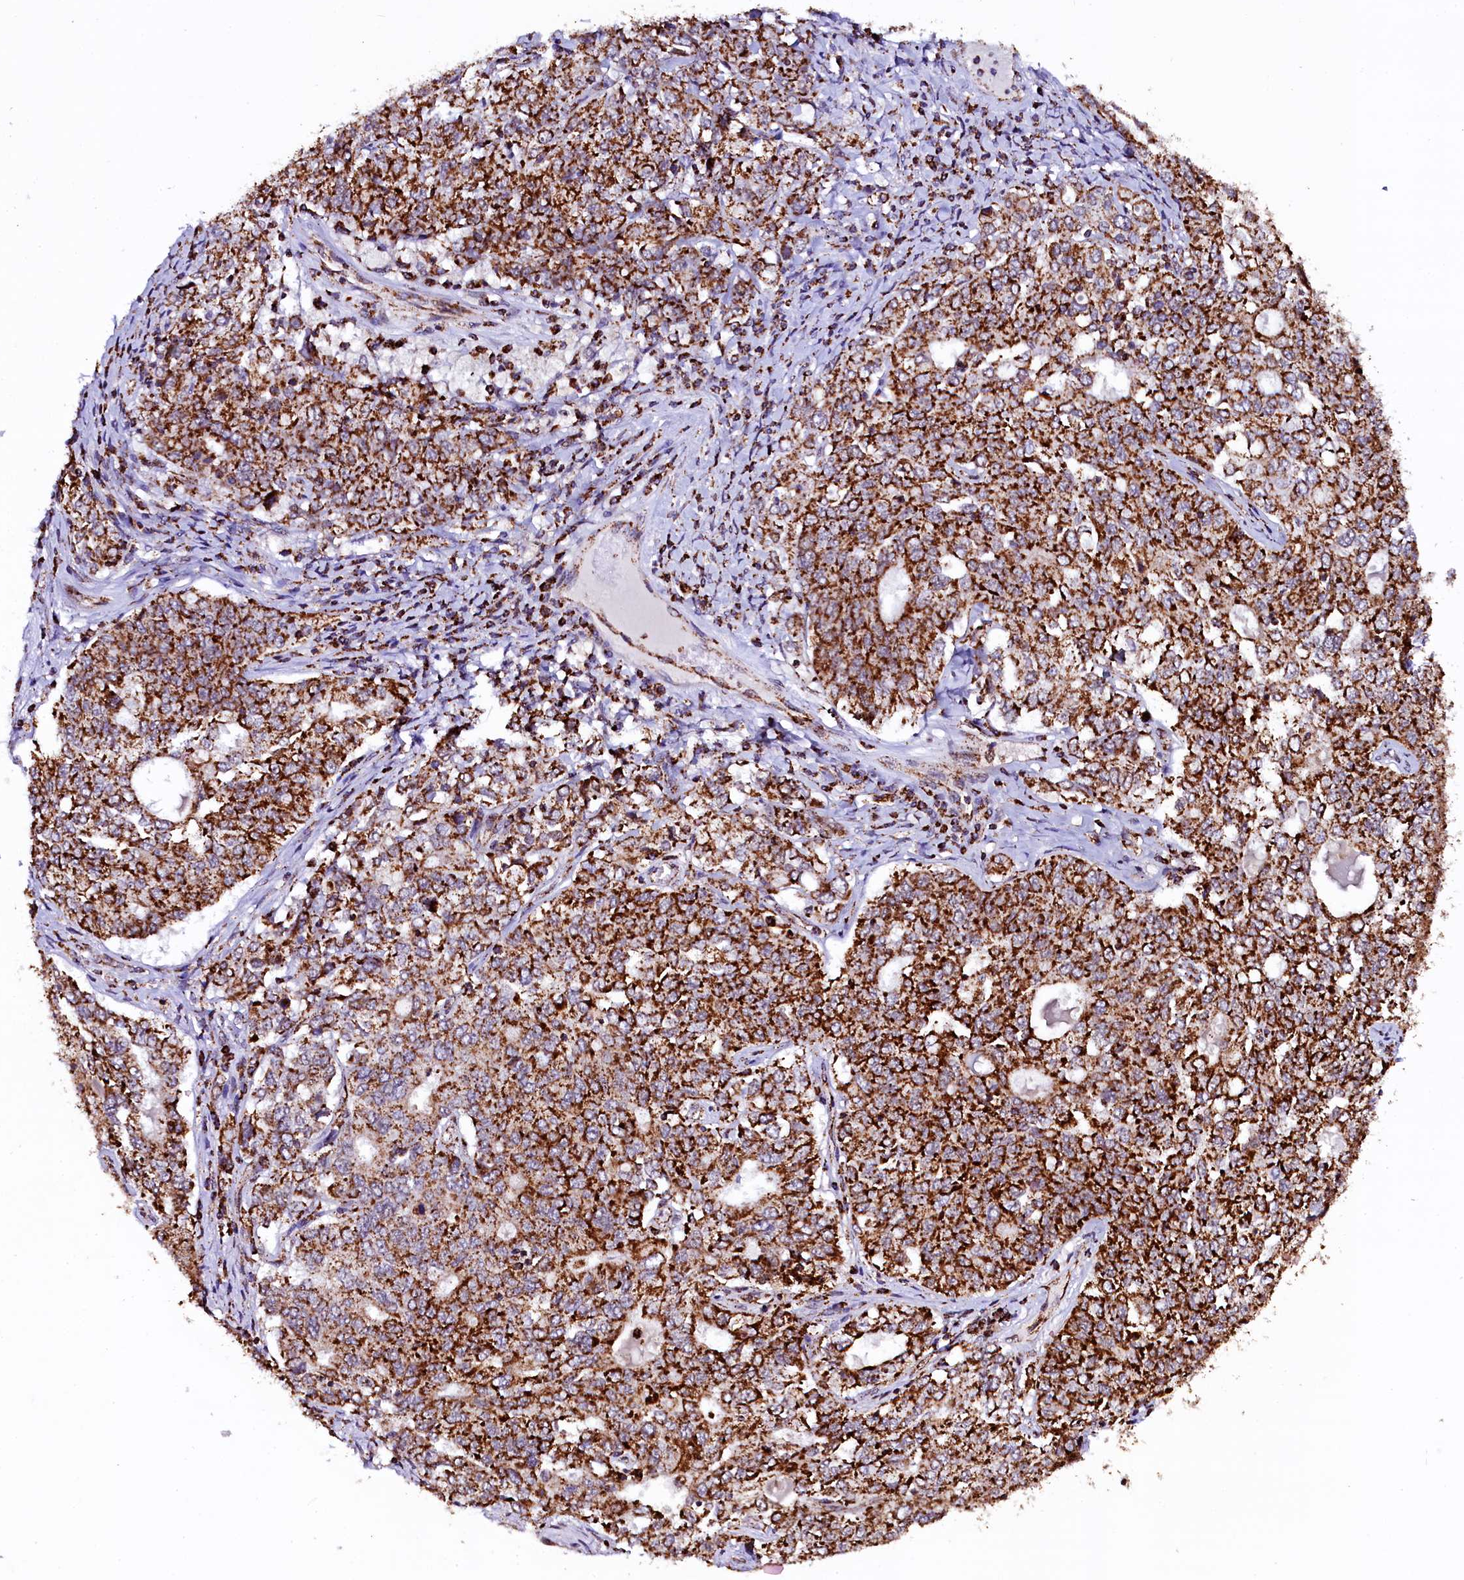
{"staining": {"intensity": "strong", "quantity": ">75%", "location": "cytoplasmic/membranous"}, "tissue": "ovarian cancer", "cell_type": "Tumor cells", "image_type": "cancer", "snomed": [{"axis": "morphology", "description": "Carcinoma, endometroid"}, {"axis": "topography", "description": "Ovary"}], "caption": "This is a photomicrograph of IHC staining of ovarian cancer (endometroid carcinoma), which shows strong positivity in the cytoplasmic/membranous of tumor cells.", "gene": "KLC2", "patient": {"sex": "female", "age": 62}}